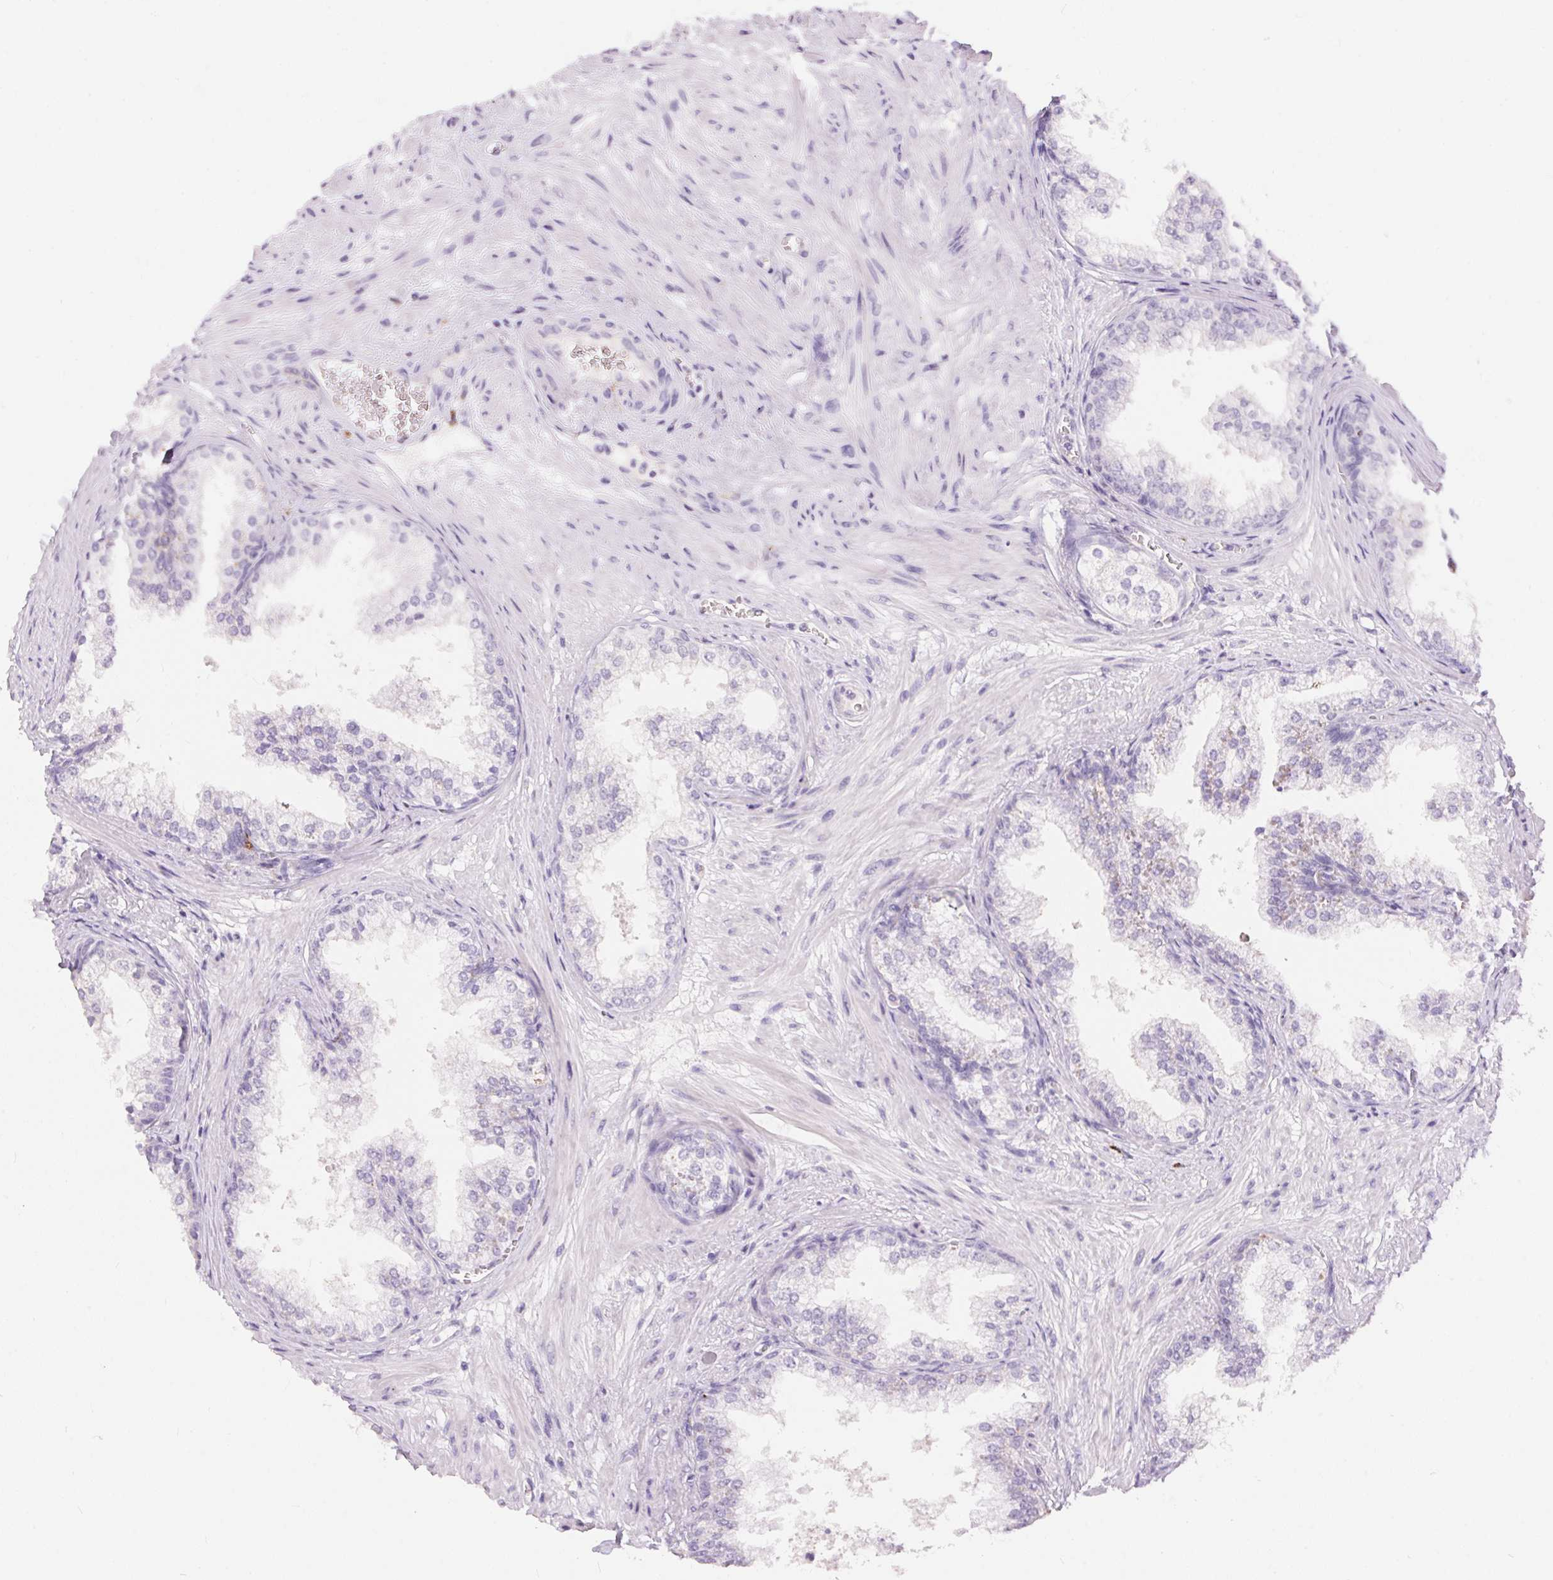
{"staining": {"intensity": "negative", "quantity": "none", "location": "none"}, "tissue": "prostate", "cell_type": "Glandular cells", "image_type": "normal", "snomed": [{"axis": "morphology", "description": "Normal tissue, NOS"}, {"axis": "topography", "description": "Prostate"}], "caption": "This is an IHC micrograph of unremarkable human prostate. There is no positivity in glandular cells.", "gene": "PNLIPRP3", "patient": {"sex": "male", "age": 79}}